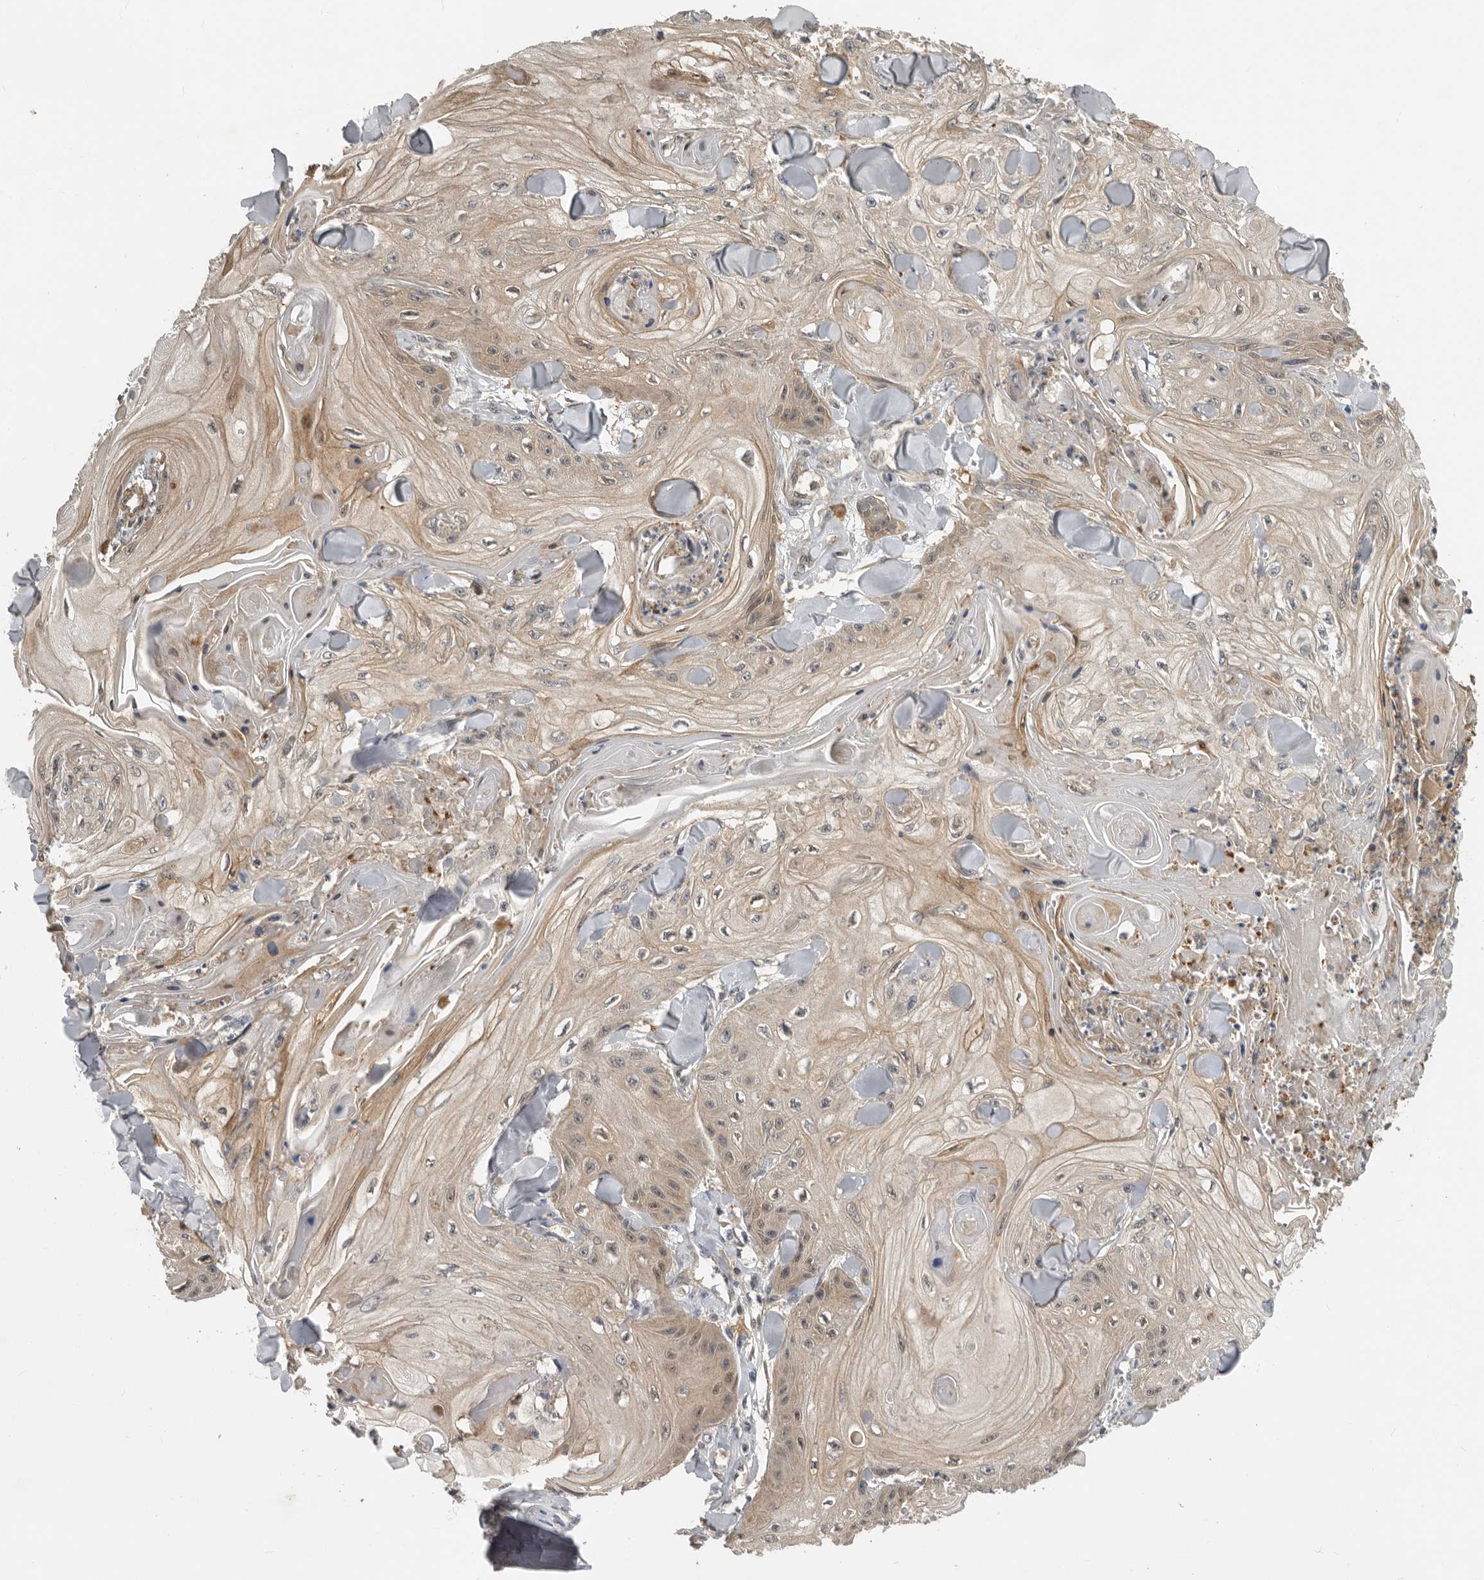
{"staining": {"intensity": "weak", "quantity": "<25%", "location": "cytoplasmic/membranous"}, "tissue": "skin cancer", "cell_type": "Tumor cells", "image_type": "cancer", "snomed": [{"axis": "morphology", "description": "Squamous cell carcinoma, NOS"}, {"axis": "topography", "description": "Skin"}], "caption": "There is no significant expression in tumor cells of skin cancer (squamous cell carcinoma). Brightfield microscopy of immunohistochemistry stained with DAB (brown) and hematoxylin (blue), captured at high magnification.", "gene": "RNF157", "patient": {"sex": "male", "age": 74}}